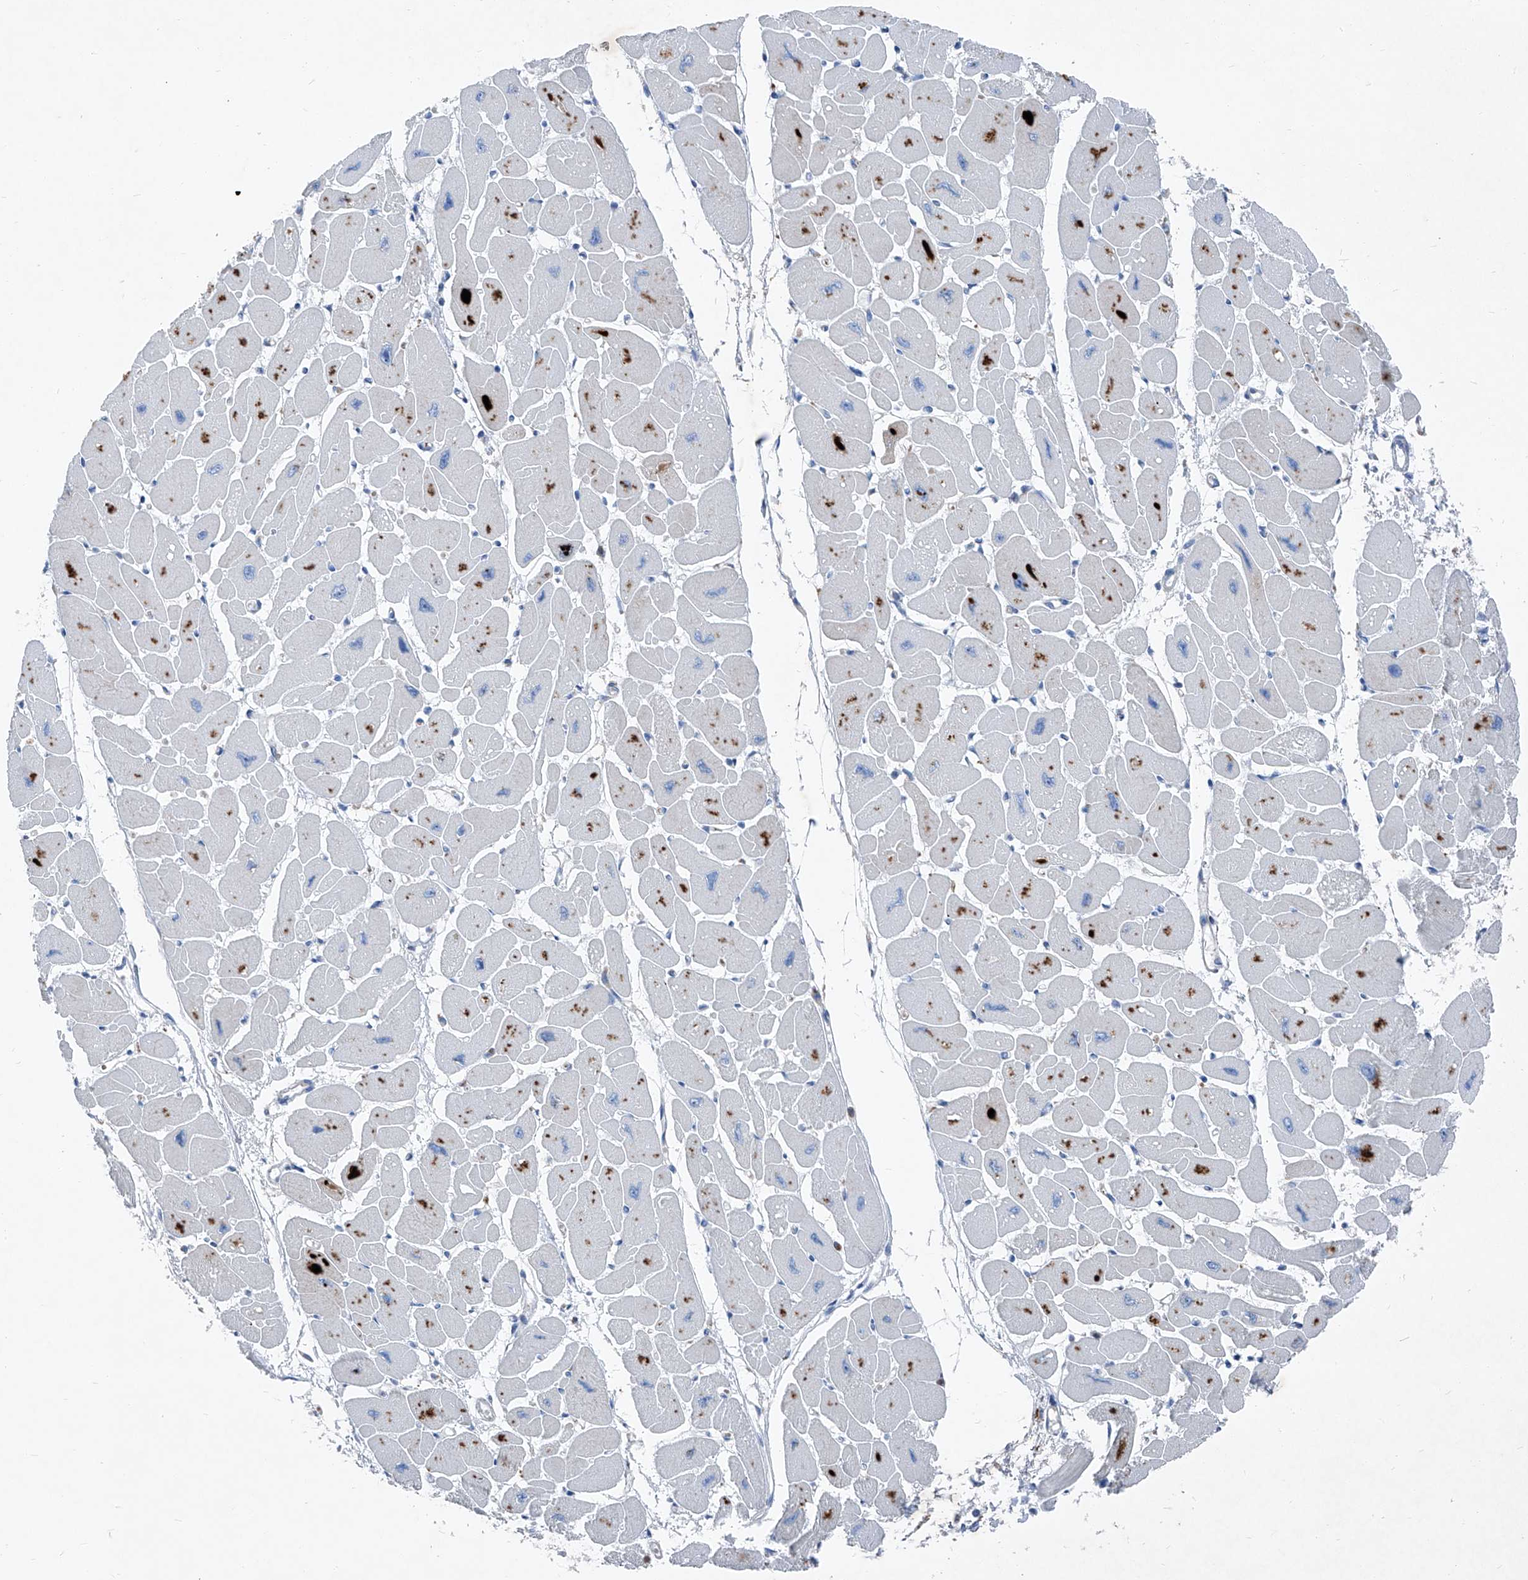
{"staining": {"intensity": "negative", "quantity": "none", "location": "none"}, "tissue": "heart muscle", "cell_type": "Cardiomyocytes", "image_type": "normal", "snomed": [{"axis": "morphology", "description": "Normal tissue, NOS"}, {"axis": "topography", "description": "Heart"}], "caption": "High power microscopy micrograph of an immunohistochemistry (IHC) histopathology image of normal heart muscle, revealing no significant expression in cardiomyocytes.", "gene": "IFI27", "patient": {"sex": "female", "age": 54}}